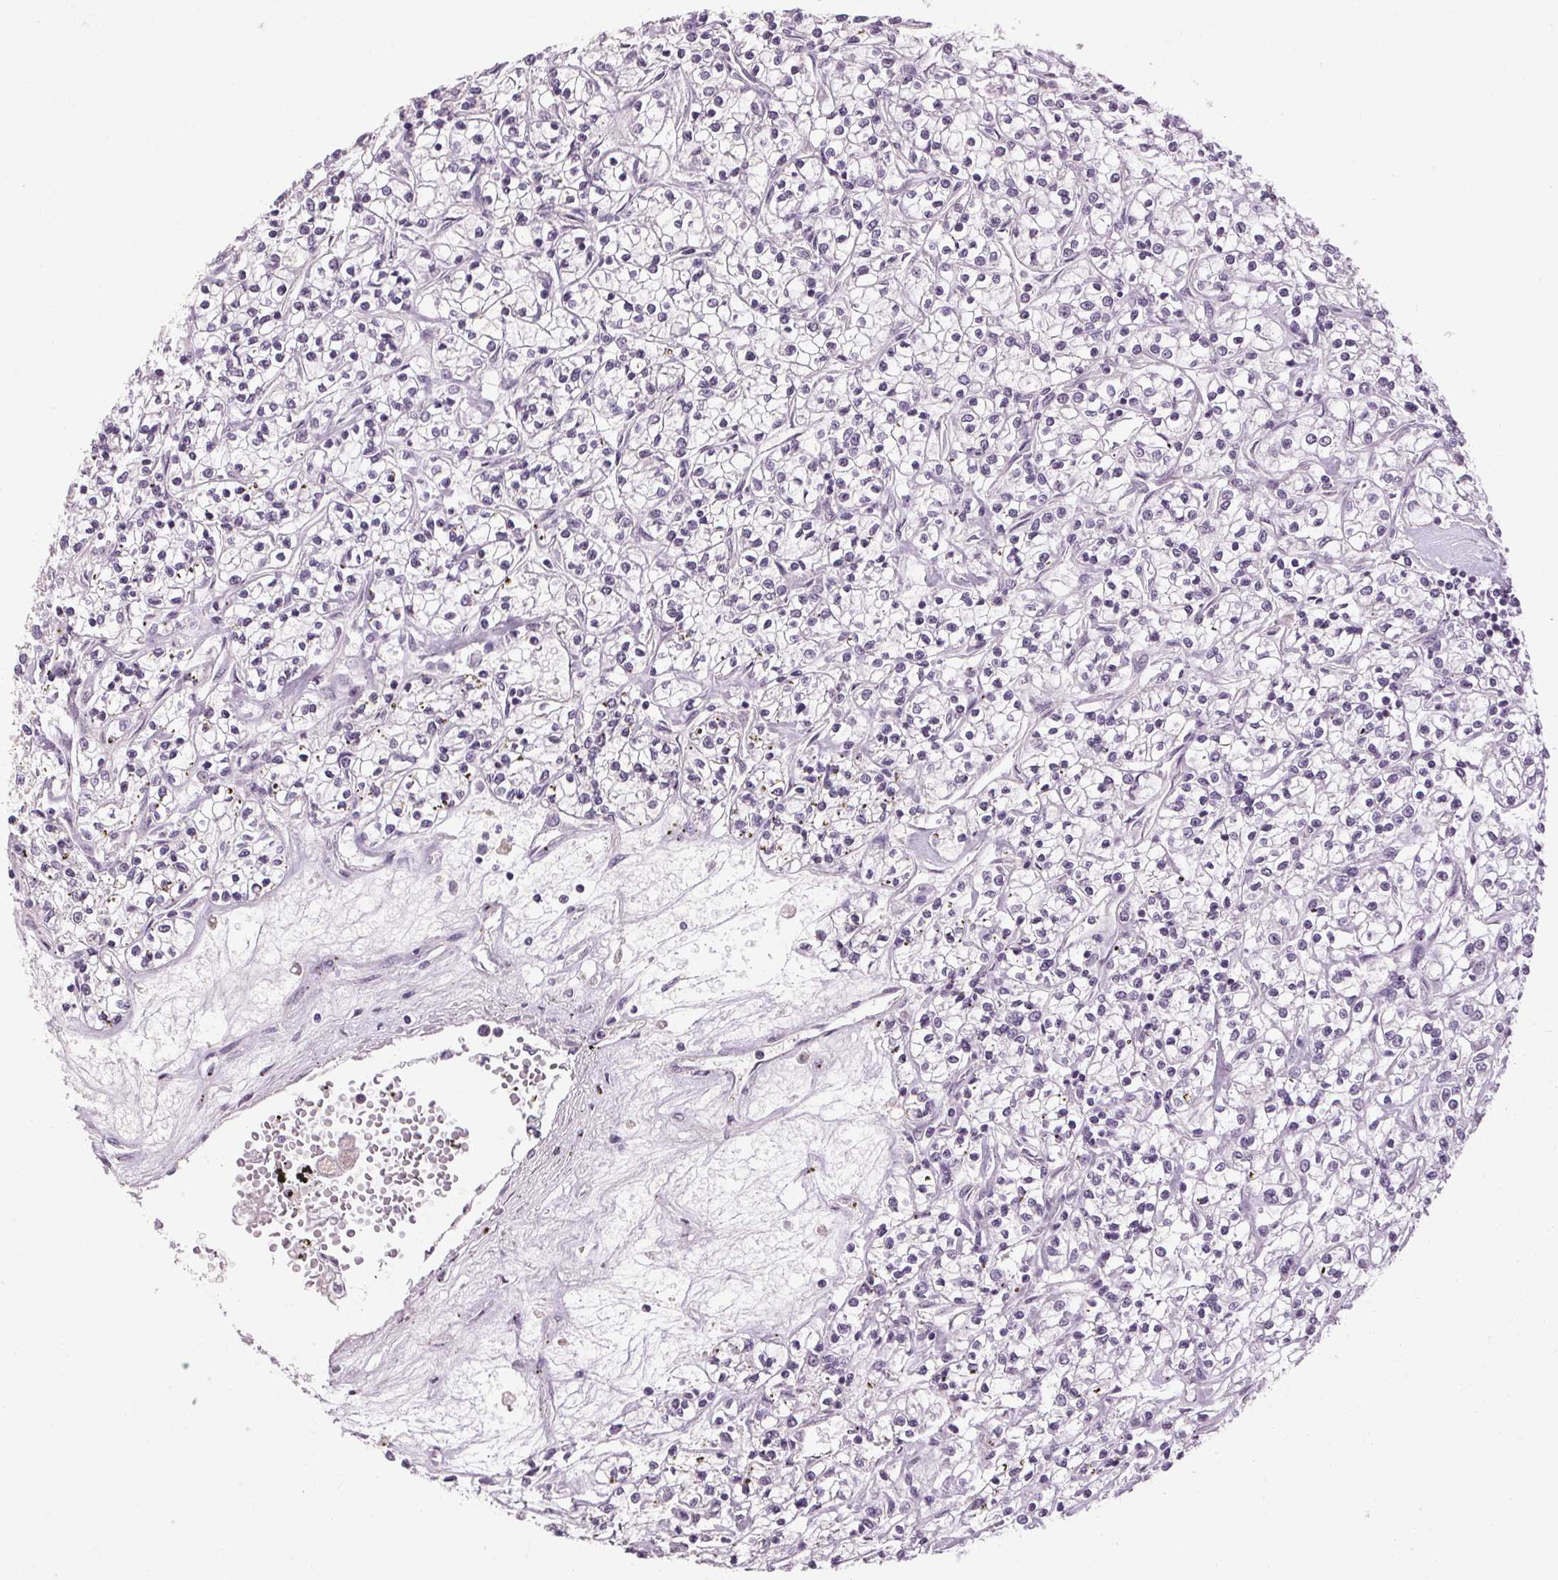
{"staining": {"intensity": "negative", "quantity": "none", "location": "none"}, "tissue": "renal cancer", "cell_type": "Tumor cells", "image_type": "cancer", "snomed": [{"axis": "morphology", "description": "Adenocarcinoma, NOS"}, {"axis": "topography", "description": "Kidney"}], "caption": "Renal cancer (adenocarcinoma) was stained to show a protein in brown. There is no significant positivity in tumor cells.", "gene": "POMC", "patient": {"sex": "female", "age": 59}}